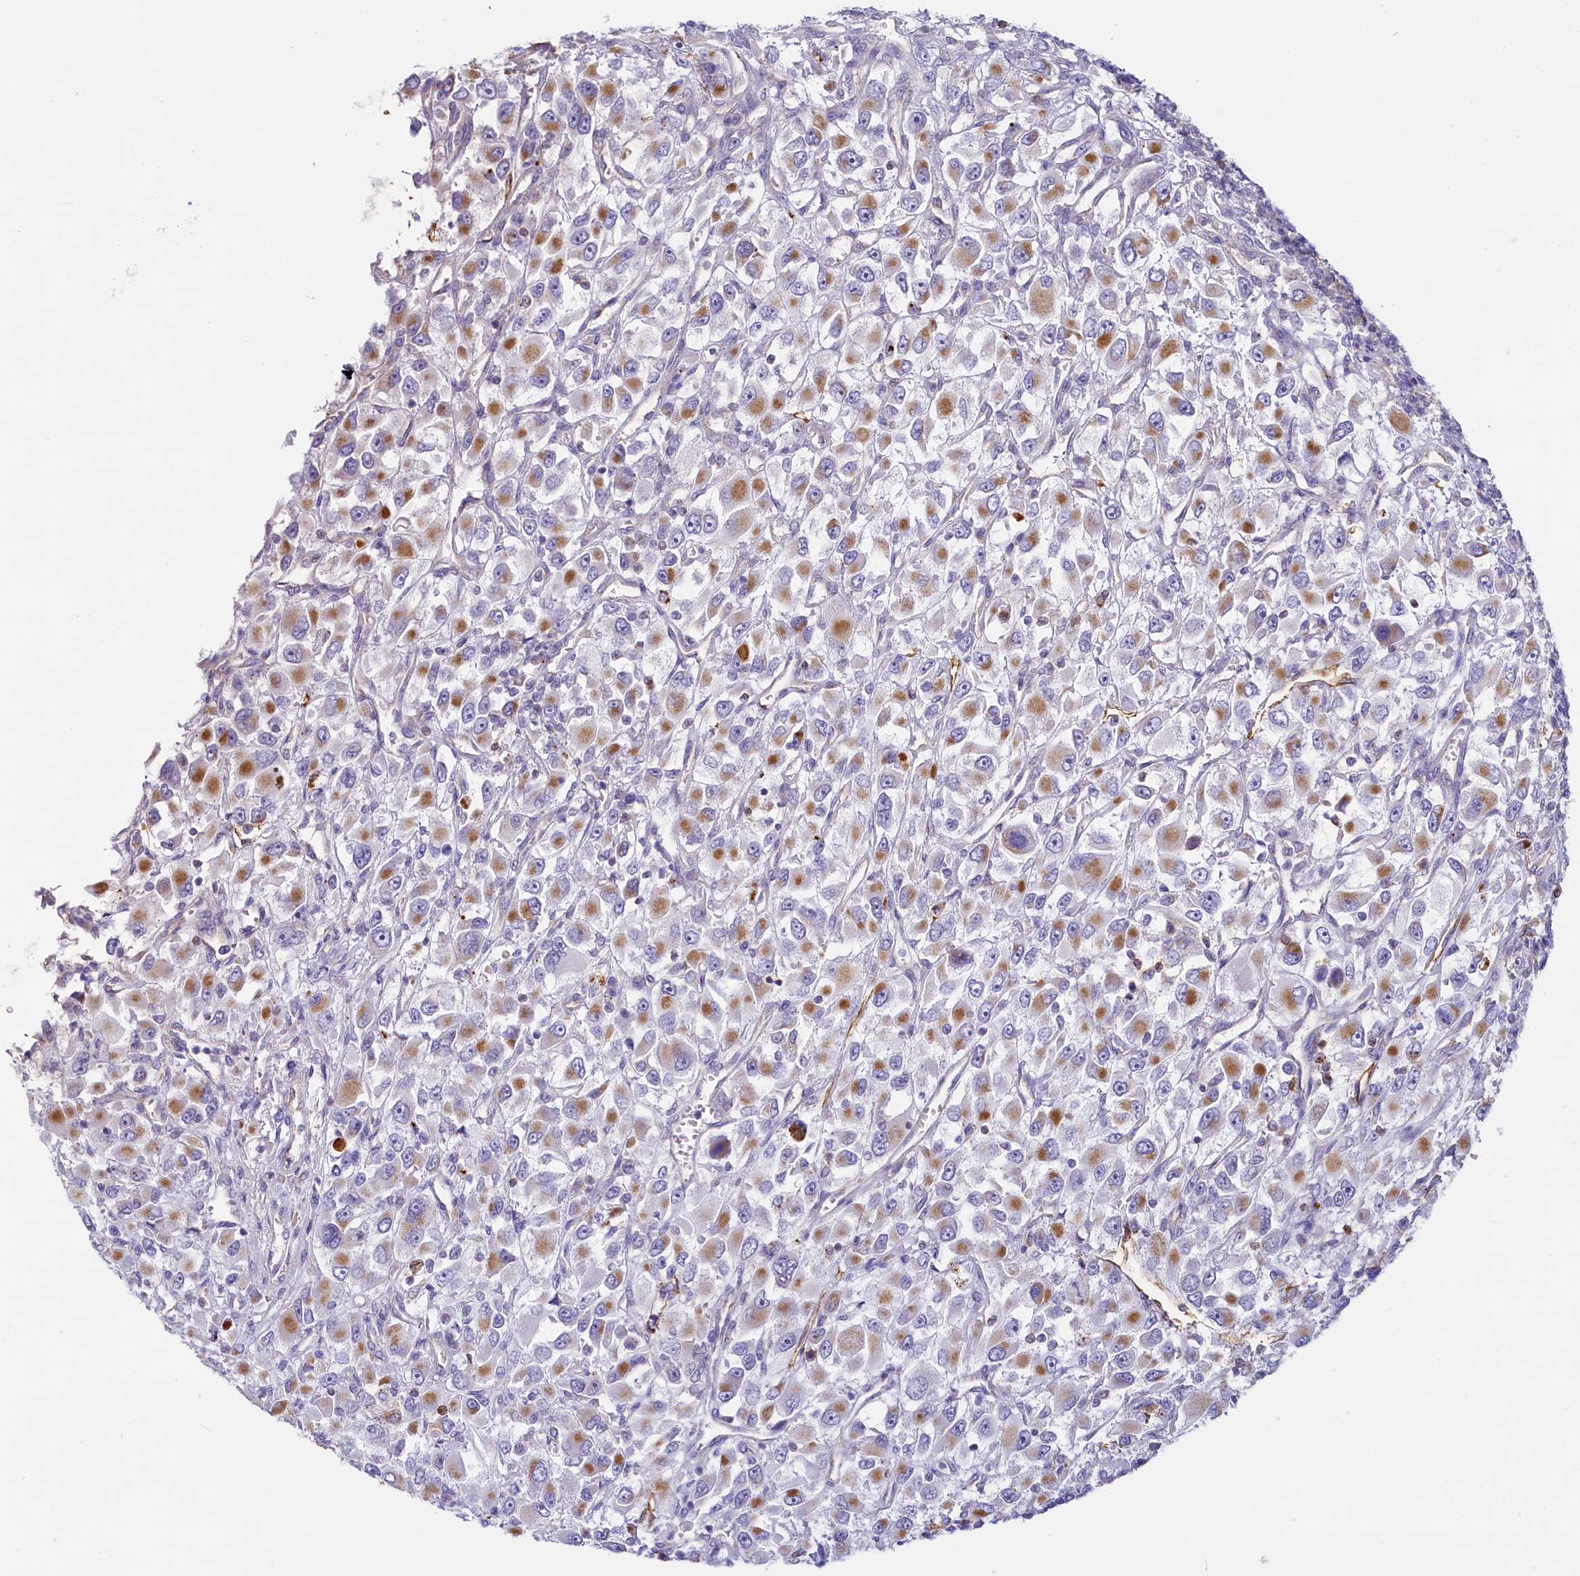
{"staining": {"intensity": "moderate", "quantity": "<25%", "location": "cytoplasmic/membranous"}, "tissue": "renal cancer", "cell_type": "Tumor cells", "image_type": "cancer", "snomed": [{"axis": "morphology", "description": "Adenocarcinoma, NOS"}, {"axis": "topography", "description": "Kidney"}], "caption": "This is an image of immunohistochemistry staining of renal cancer (adenocarcinoma), which shows moderate expression in the cytoplasmic/membranous of tumor cells.", "gene": "LMOD3", "patient": {"sex": "female", "age": 52}}